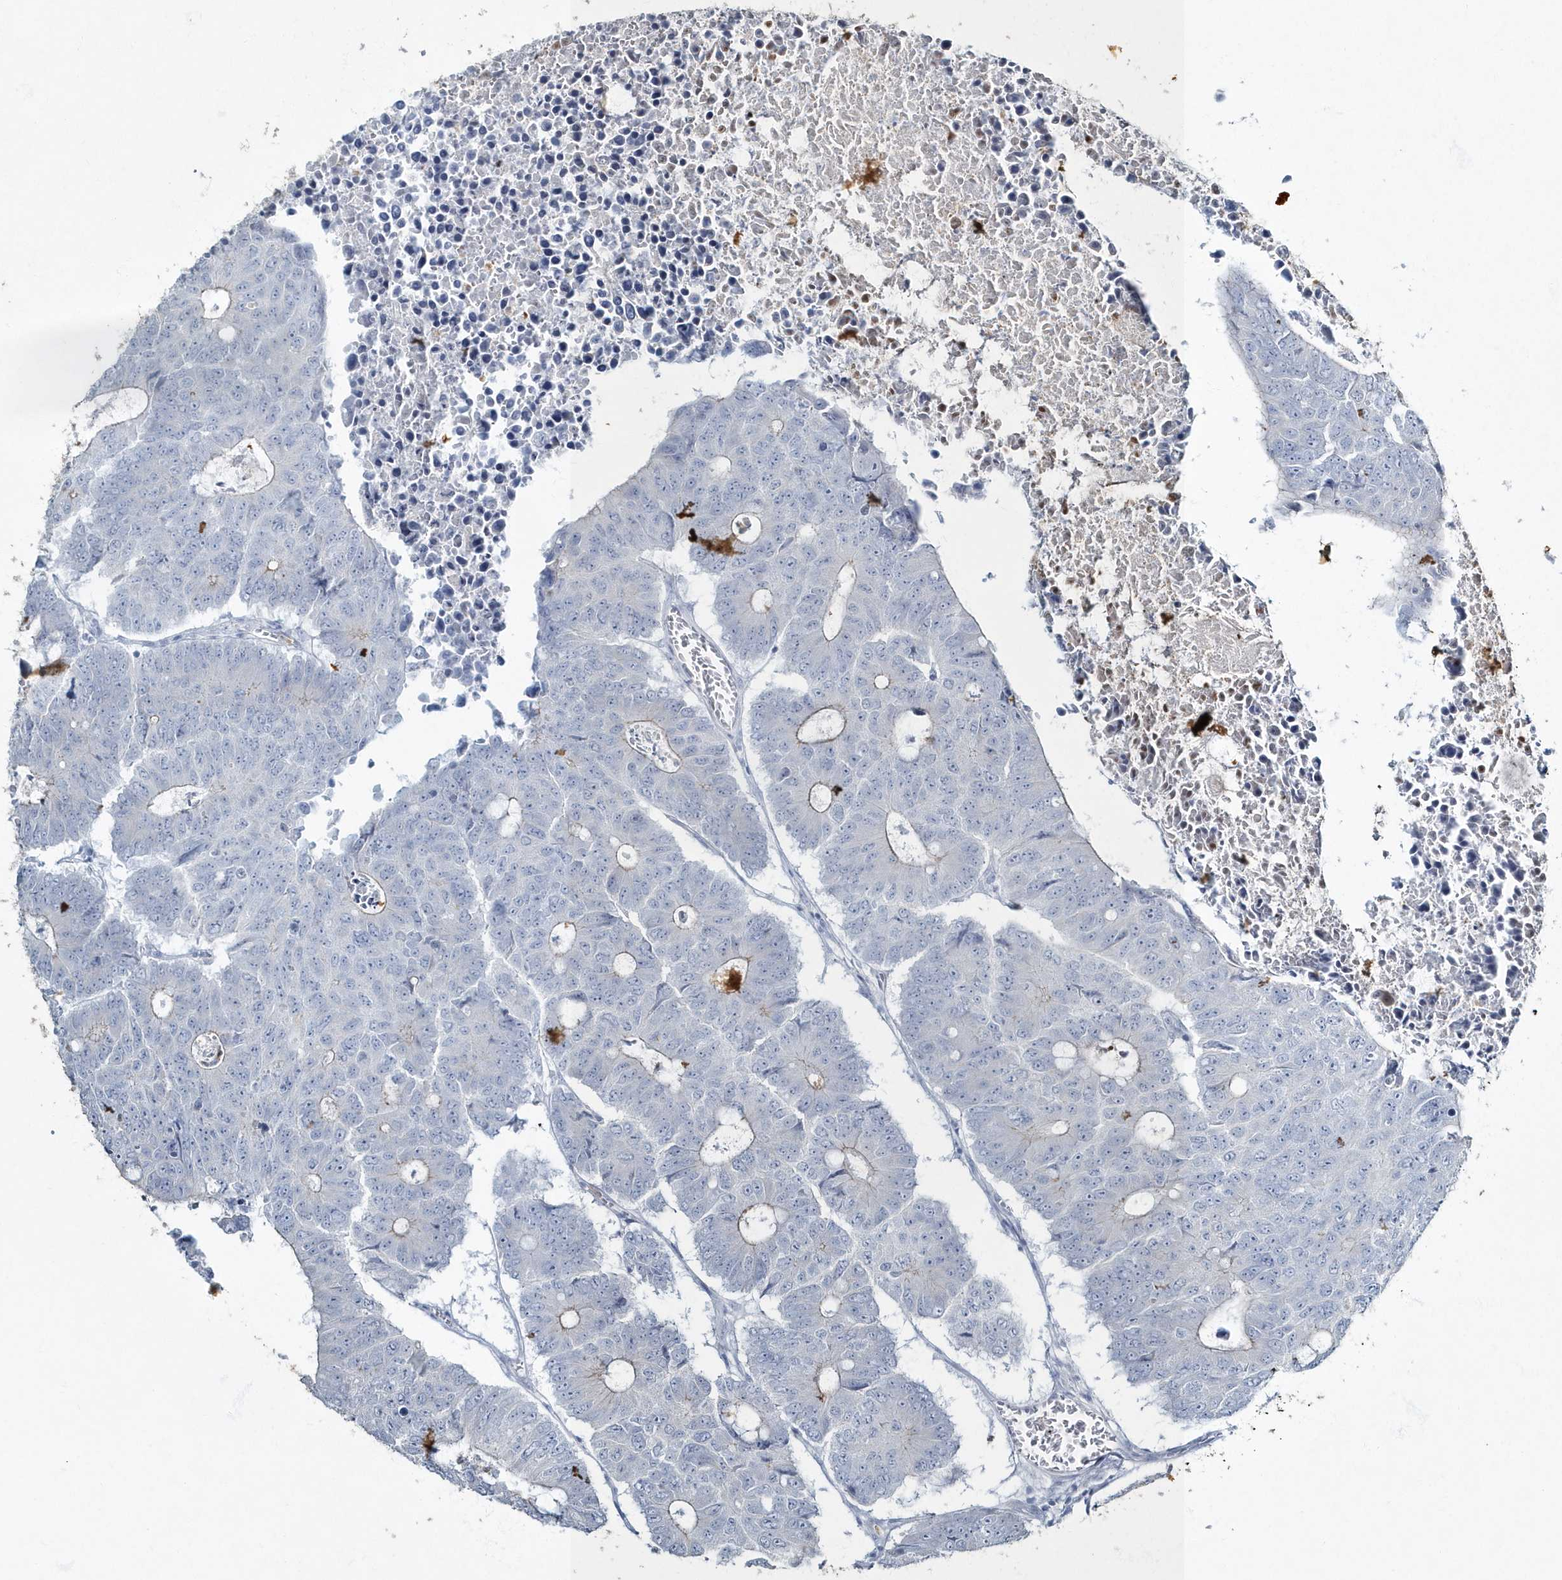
{"staining": {"intensity": "negative", "quantity": "none", "location": "none"}, "tissue": "colorectal cancer", "cell_type": "Tumor cells", "image_type": "cancer", "snomed": [{"axis": "morphology", "description": "Adenocarcinoma, NOS"}, {"axis": "topography", "description": "Colon"}], "caption": "DAB (3,3'-diaminobenzidine) immunohistochemical staining of colorectal cancer displays no significant expression in tumor cells. (DAB (3,3'-diaminobenzidine) immunohistochemistry with hematoxylin counter stain).", "gene": "MYOT", "patient": {"sex": "male", "age": 87}}